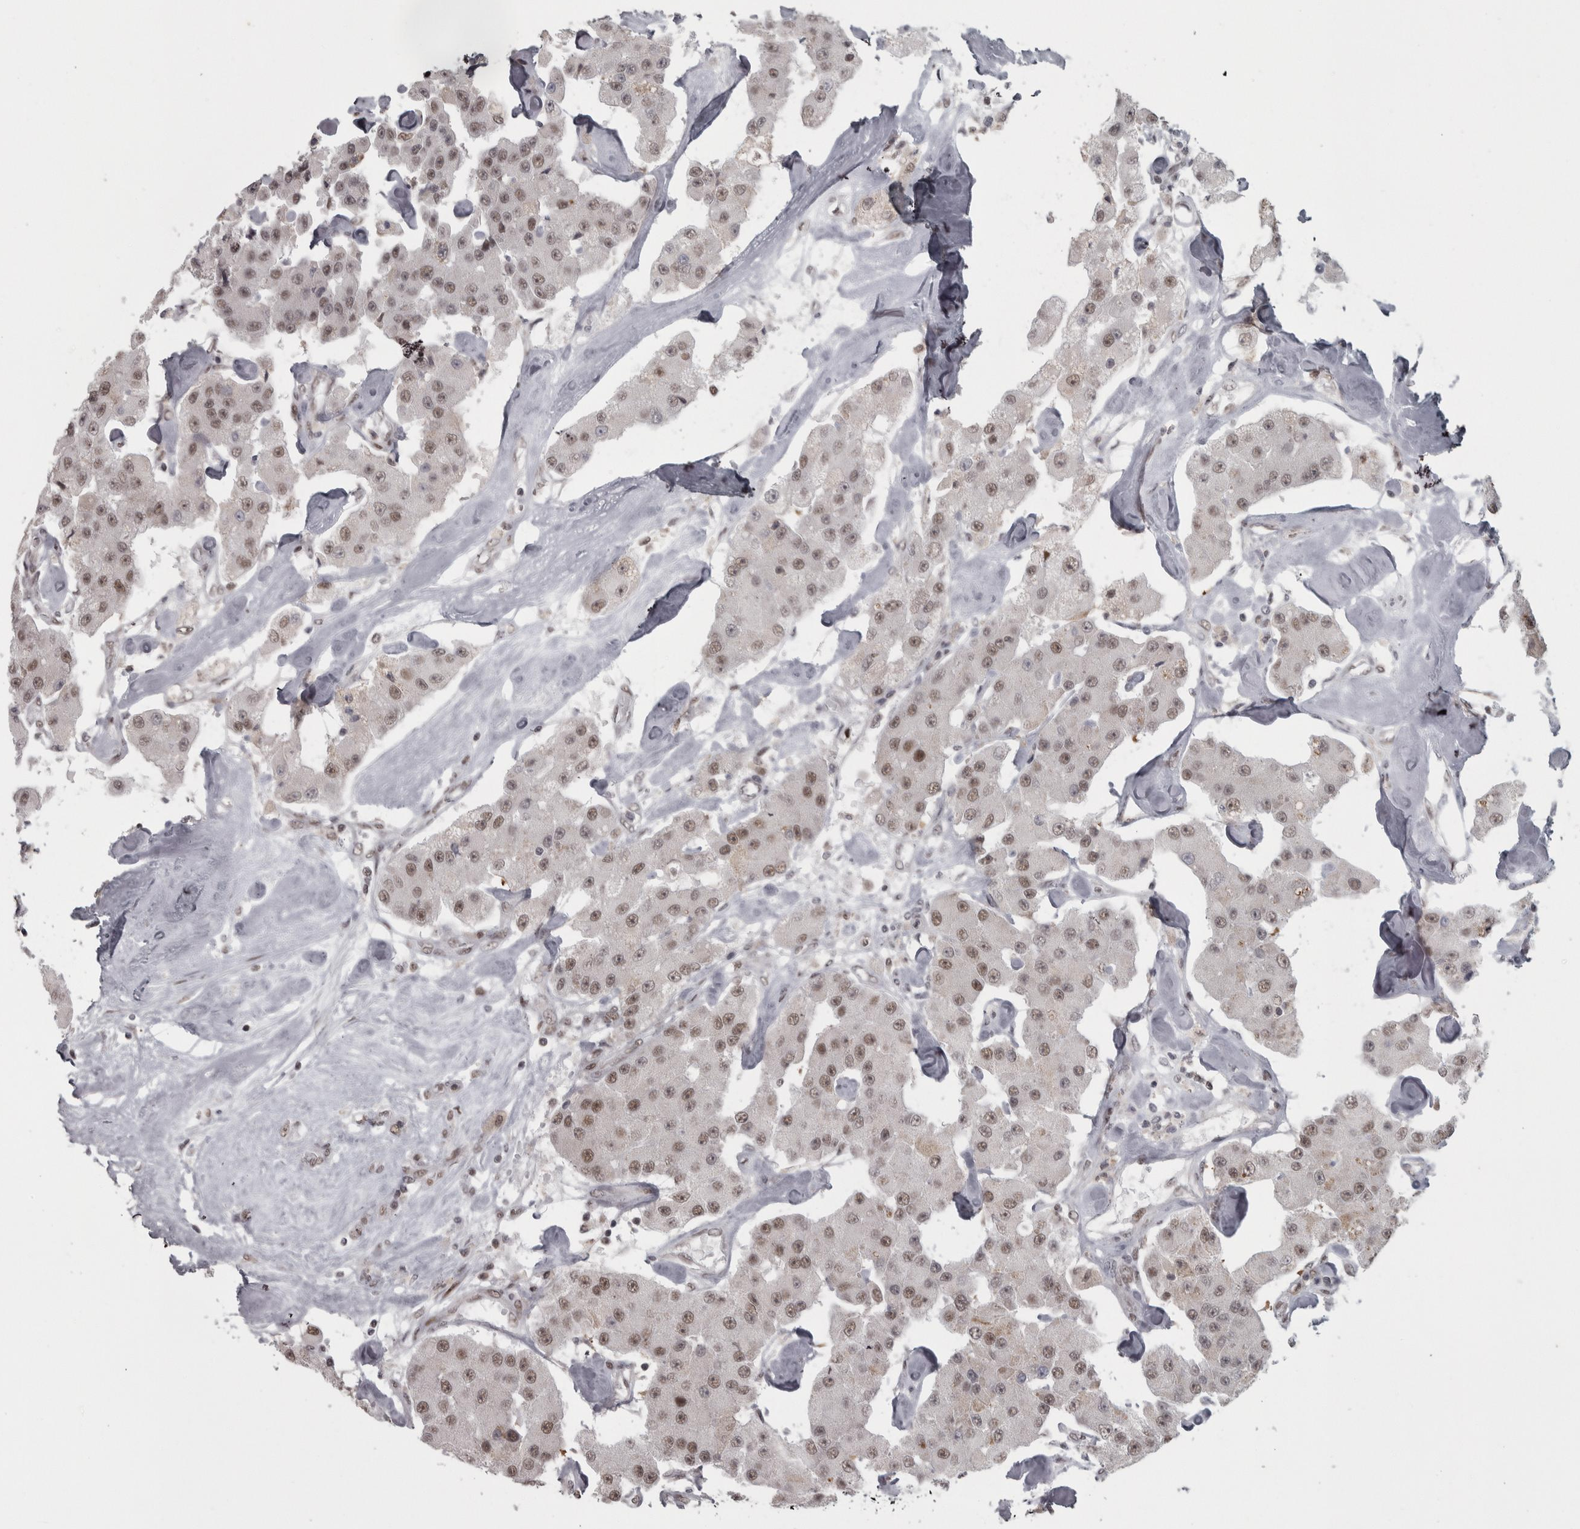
{"staining": {"intensity": "moderate", "quantity": ">75%", "location": "nuclear"}, "tissue": "carcinoid", "cell_type": "Tumor cells", "image_type": "cancer", "snomed": [{"axis": "morphology", "description": "Carcinoid, malignant, NOS"}, {"axis": "topography", "description": "Pancreas"}], "caption": "IHC (DAB) staining of human malignant carcinoid shows moderate nuclear protein expression in about >75% of tumor cells.", "gene": "MICU3", "patient": {"sex": "male", "age": 41}}